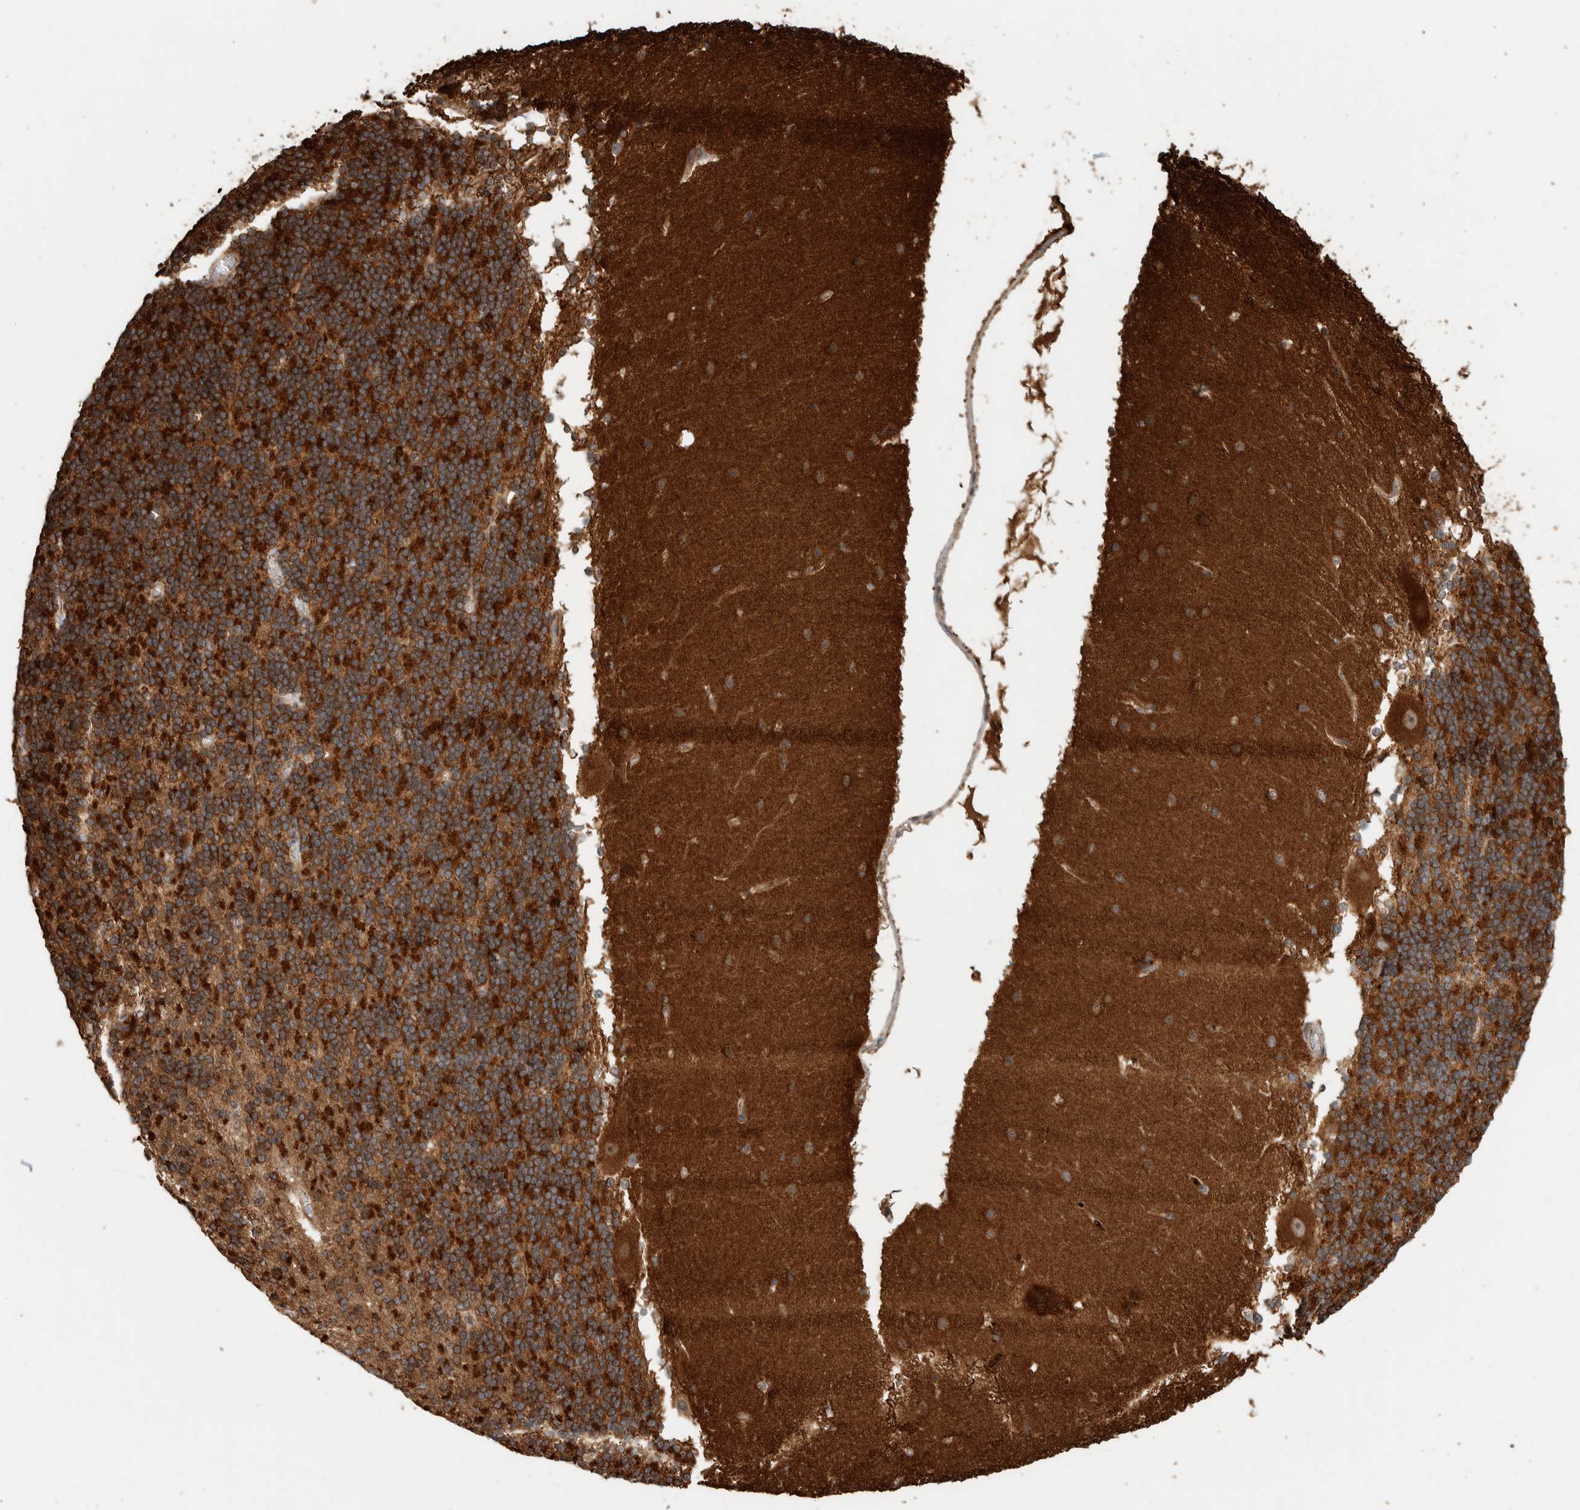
{"staining": {"intensity": "strong", "quantity": ">75%", "location": "cytoplasmic/membranous"}, "tissue": "cerebellum", "cell_type": "Cells in granular layer", "image_type": "normal", "snomed": [{"axis": "morphology", "description": "Normal tissue, NOS"}, {"axis": "topography", "description": "Cerebellum"}], "caption": "Cerebellum stained with a brown dye shows strong cytoplasmic/membranous positive positivity in approximately >75% of cells in granular layer.", "gene": "VPS53", "patient": {"sex": "female", "age": 19}}